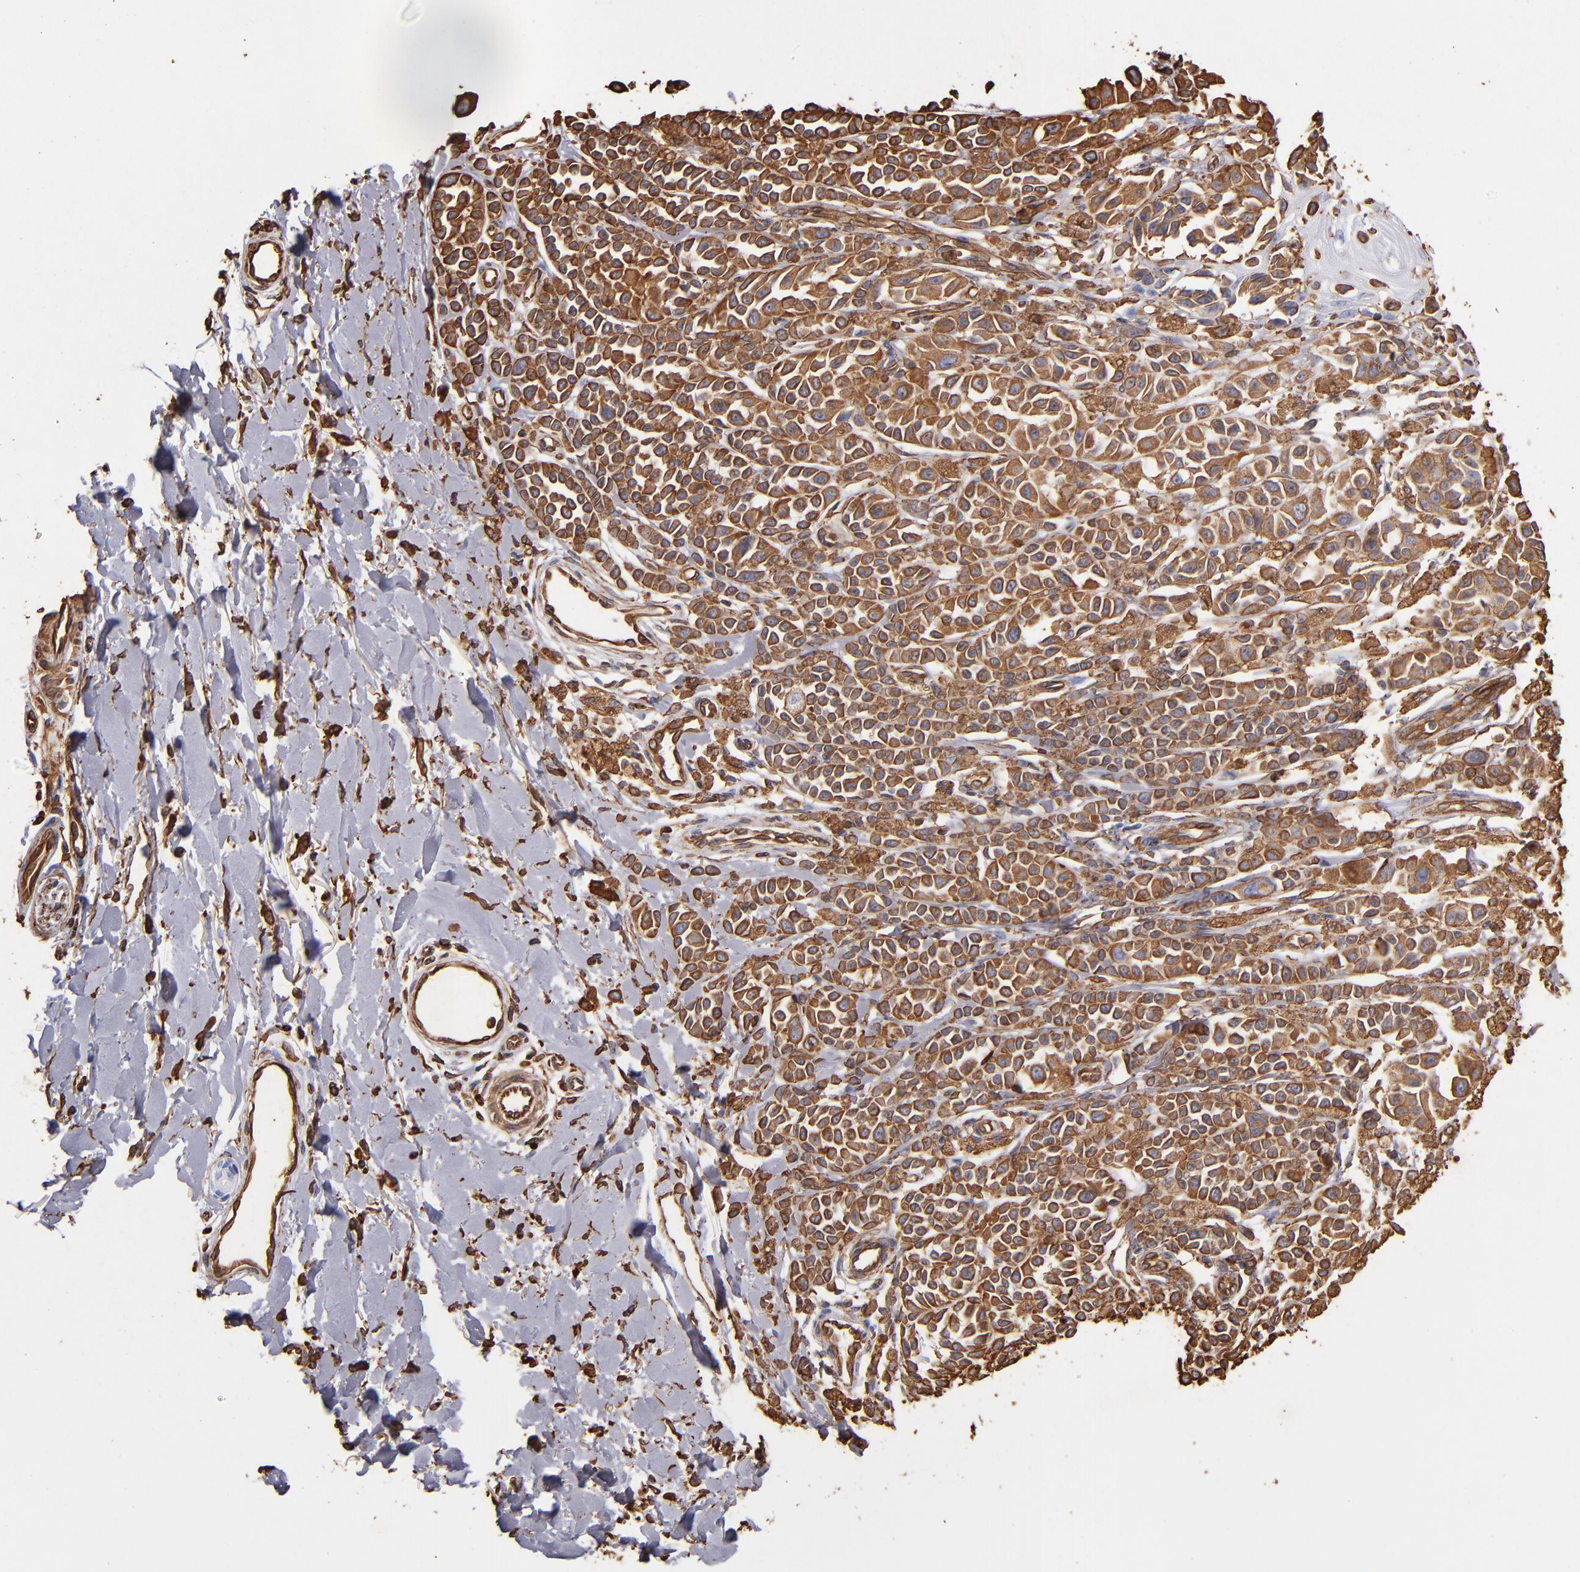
{"staining": {"intensity": "strong", "quantity": ">75%", "location": "cytoplasmic/membranous"}, "tissue": "melanoma", "cell_type": "Tumor cells", "image_type": "cancer", "snomed": [{"axis": "morphology", "description": "Malignant melanoma, NOS"}, {"axis": "topography", "description": "Skin"}], "caption": "Brown immunohistochemical staining in human melanoma shows strong cytoplasmic/membranous staining in about >75% of tumor cells.", "gene": "VIM", "patient": {"sex": "female", "age": 38}}